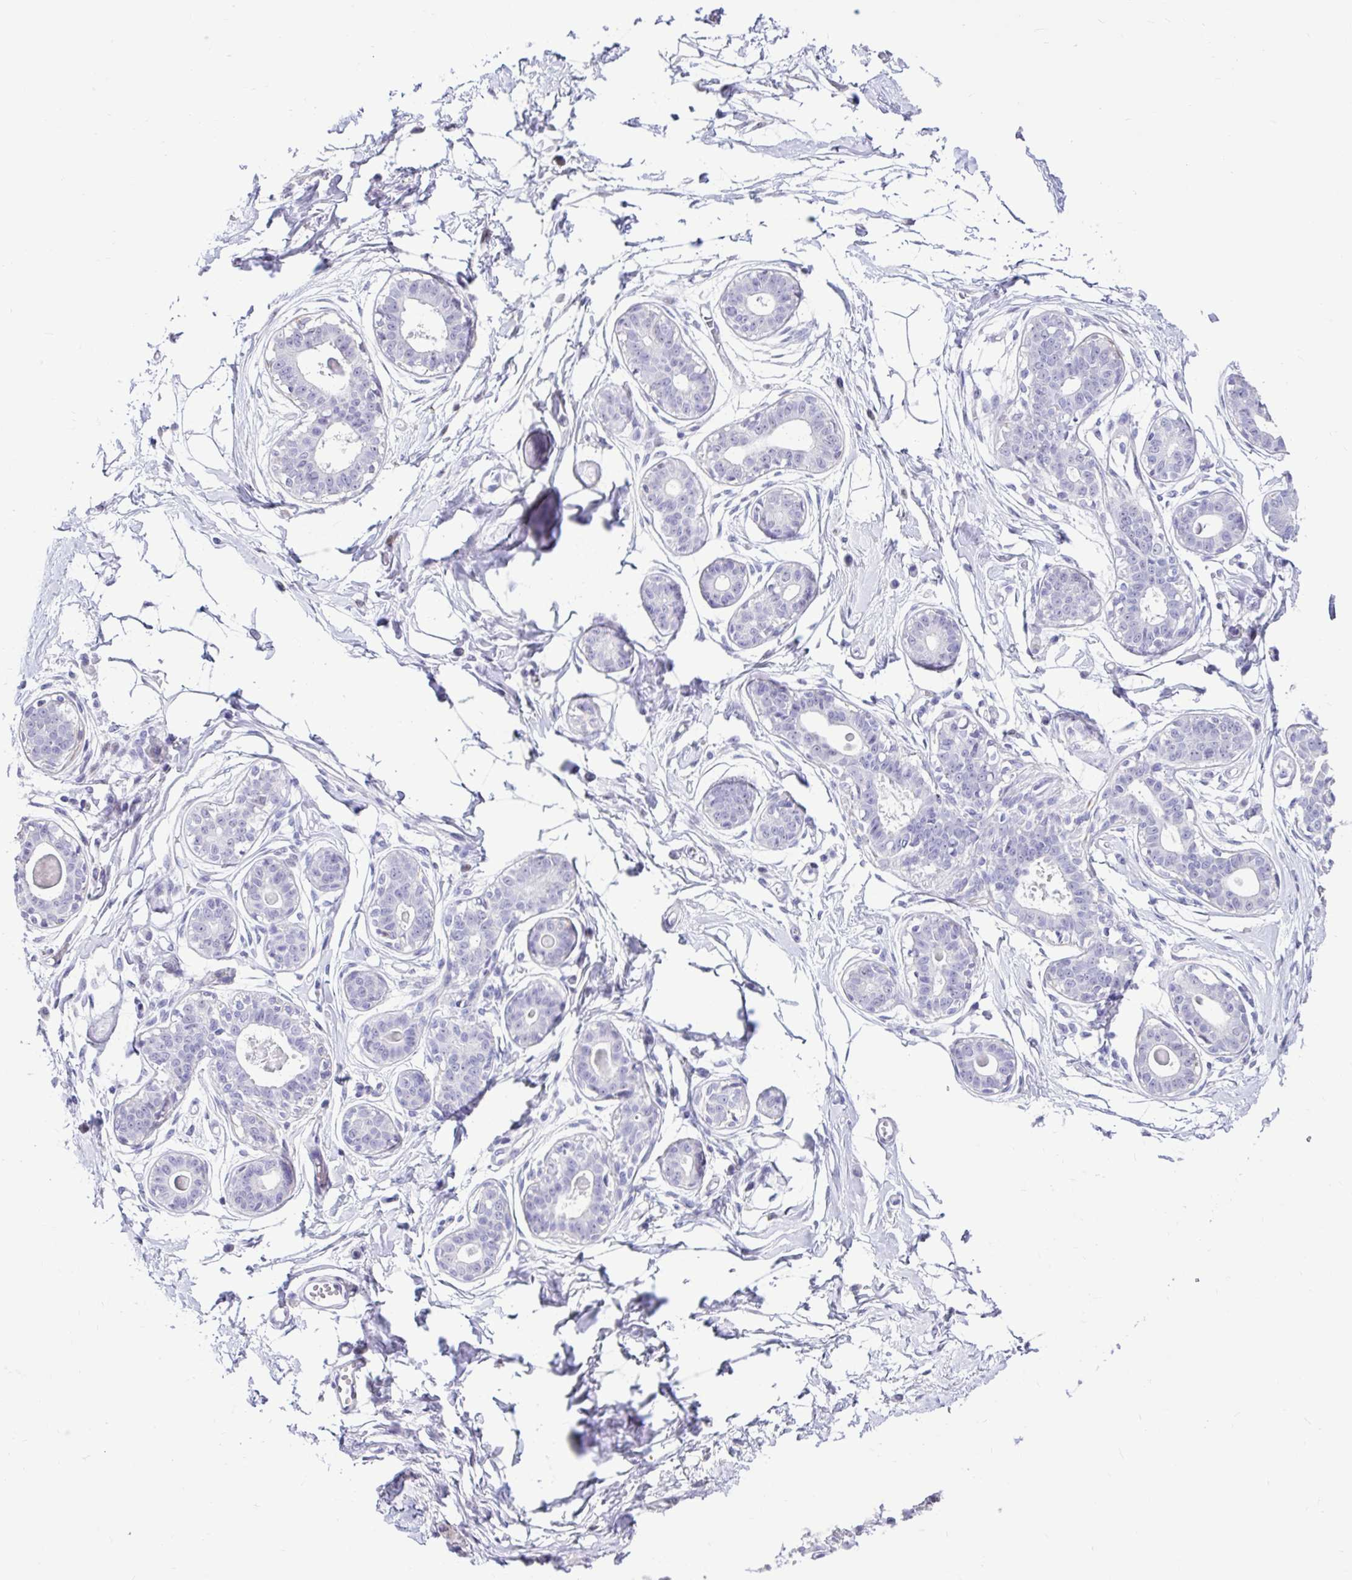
{"staining": {"intensity": "negative", "quantity": "none", "location": "none"}, "tissue": "breast", "cell_type": "Adipocytes", "image_type": "normal", "snomed": [{"axis": "morphology", "description": "Normal tissue, NOS"}, {"axis": "topography", "description": "Breast"}], "caption": "A micrograph of breast stained for a protein displays no brown staining in adipocytes.", "gene": "NHLH2", "patient": {"sex": "female", "age": 45}}